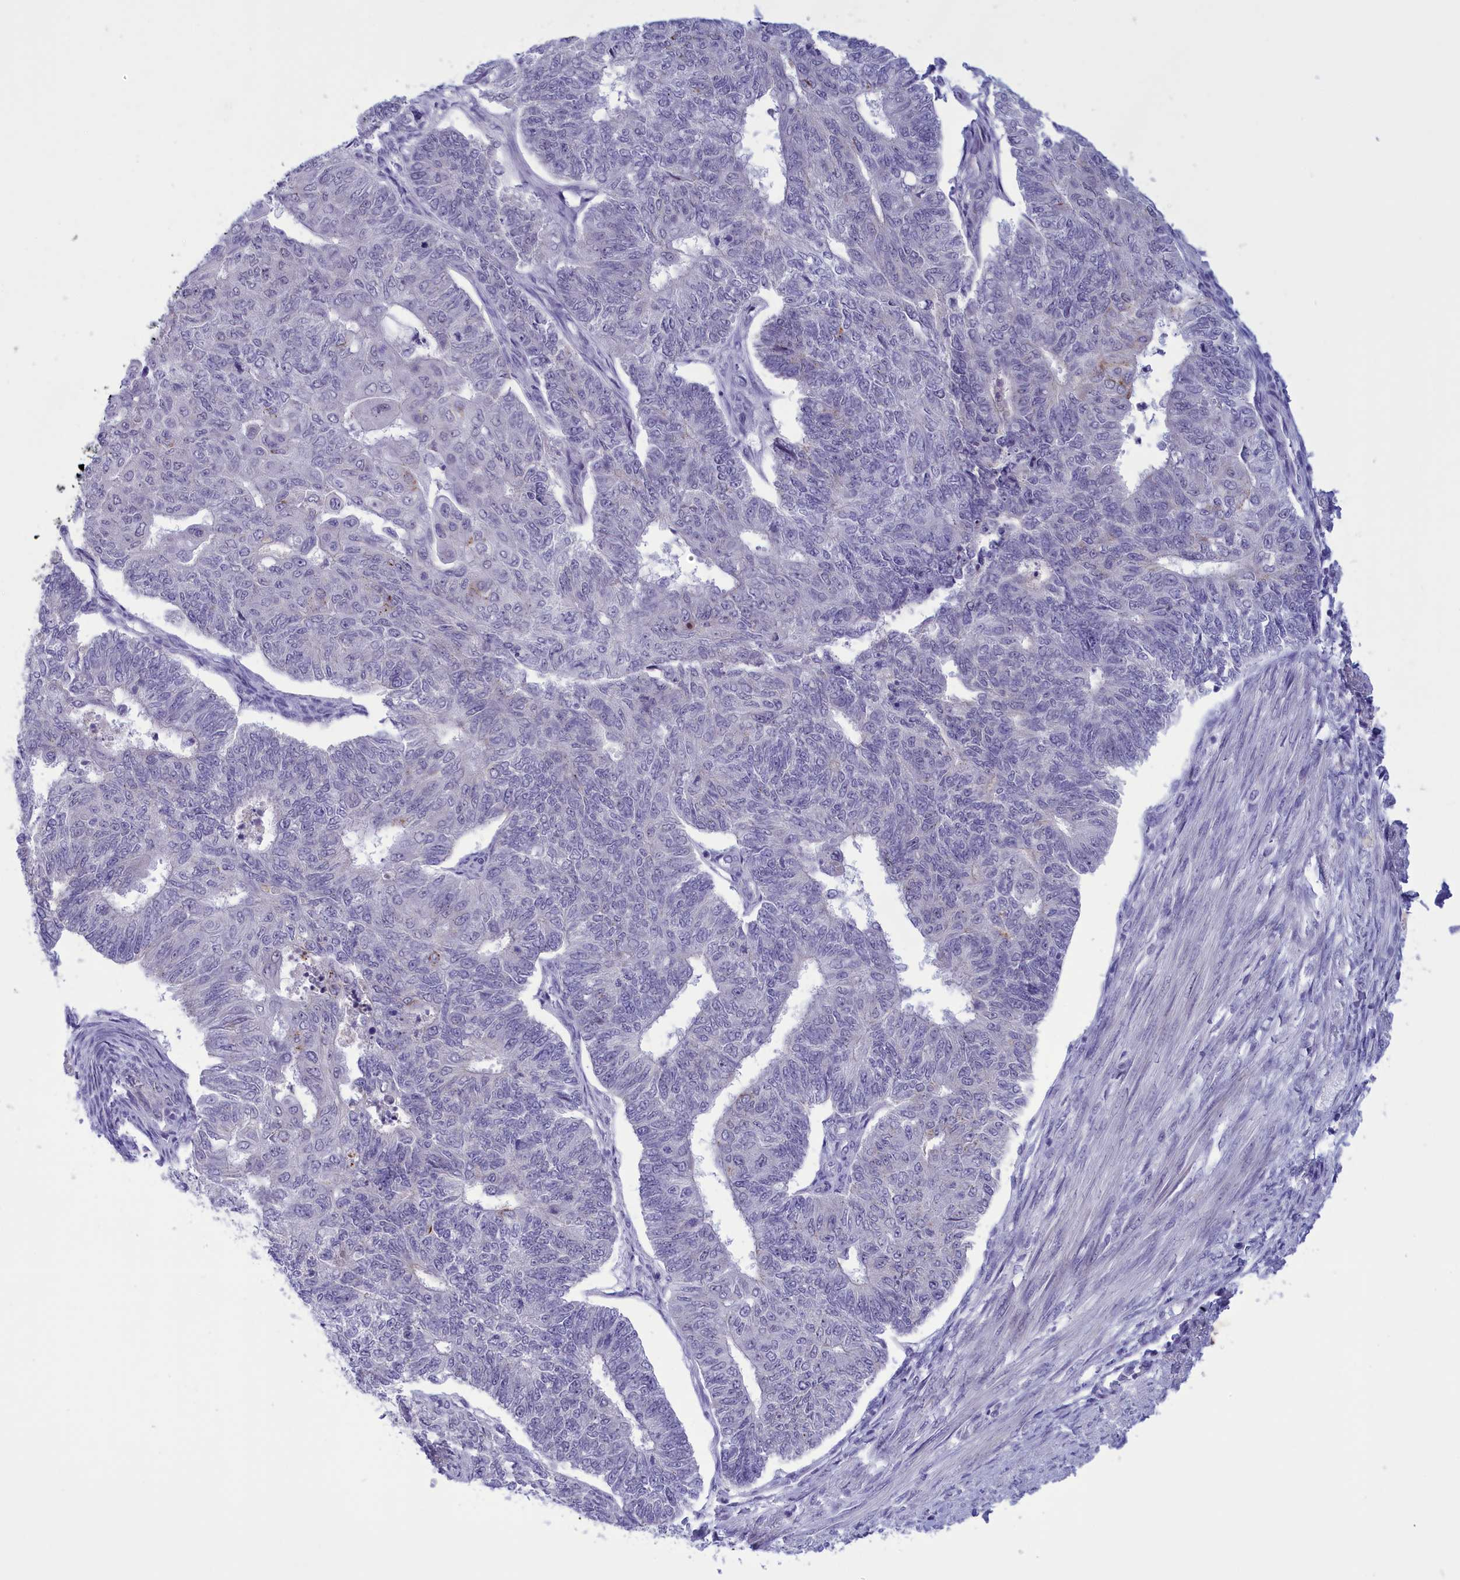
{"staining": {"intensity": "negative", "quantity": "none", "location": "none"}, "tissue": "endometrial cancer", "cell_type": "Tumor cells", "image_type": "cancer", "snomed": [{"axis": "morphology", "description": "Adenocarcinoma, NOS"}, {"axis": "topography", "description": "Endometrium"}], "caption": "Adenocarcinoma (endometrial) stained for a protein using immunohistochemistry (IHC) reveals no positivity tumor cells.", "gene": "ELOA2", "patient": {"sex": "female", "age": 32}}